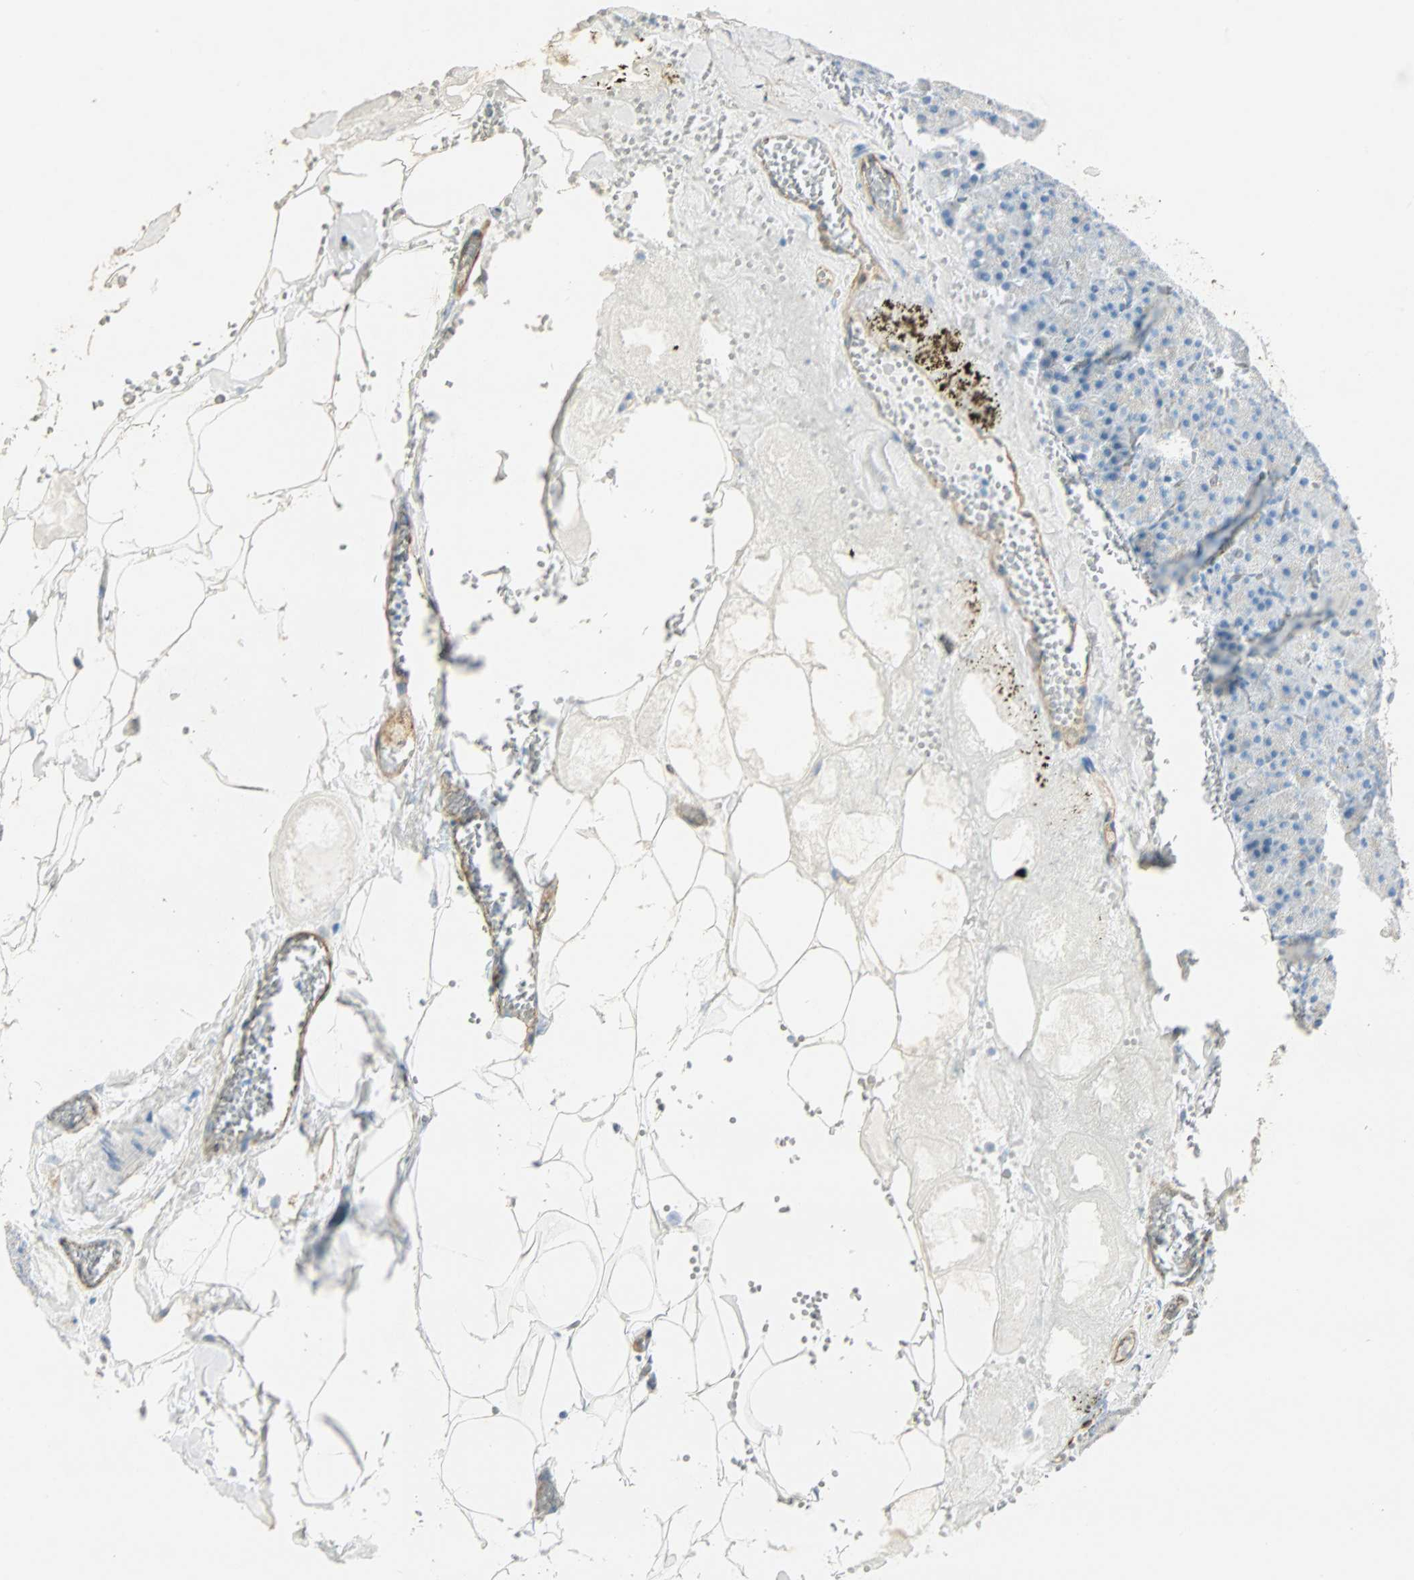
{"staining": {"intensity": "weak", "quantity": ">75%", "location": "cytoplasmic/membranous"}, "tissue": "pancreas", "cell_type": "Exocrine glandular cells", "image_type": "normal", "snomed": [{"axis": "morphology", "description": "Normal tissue, NOS"}, {"axis": "topography", "description": "Pancreas"}], "caption": "A brown stain highlights weak cytoplasmic/membranous expression of a protein in exocrine glandular cells of unremarkable human pancreas. (DAB (3,3'-diaminobenzidine) = brown stain, brightfield microscopy at high magnification).", "gene": "VPS9D1", "patient": {"sex": "female", "age": 35}}